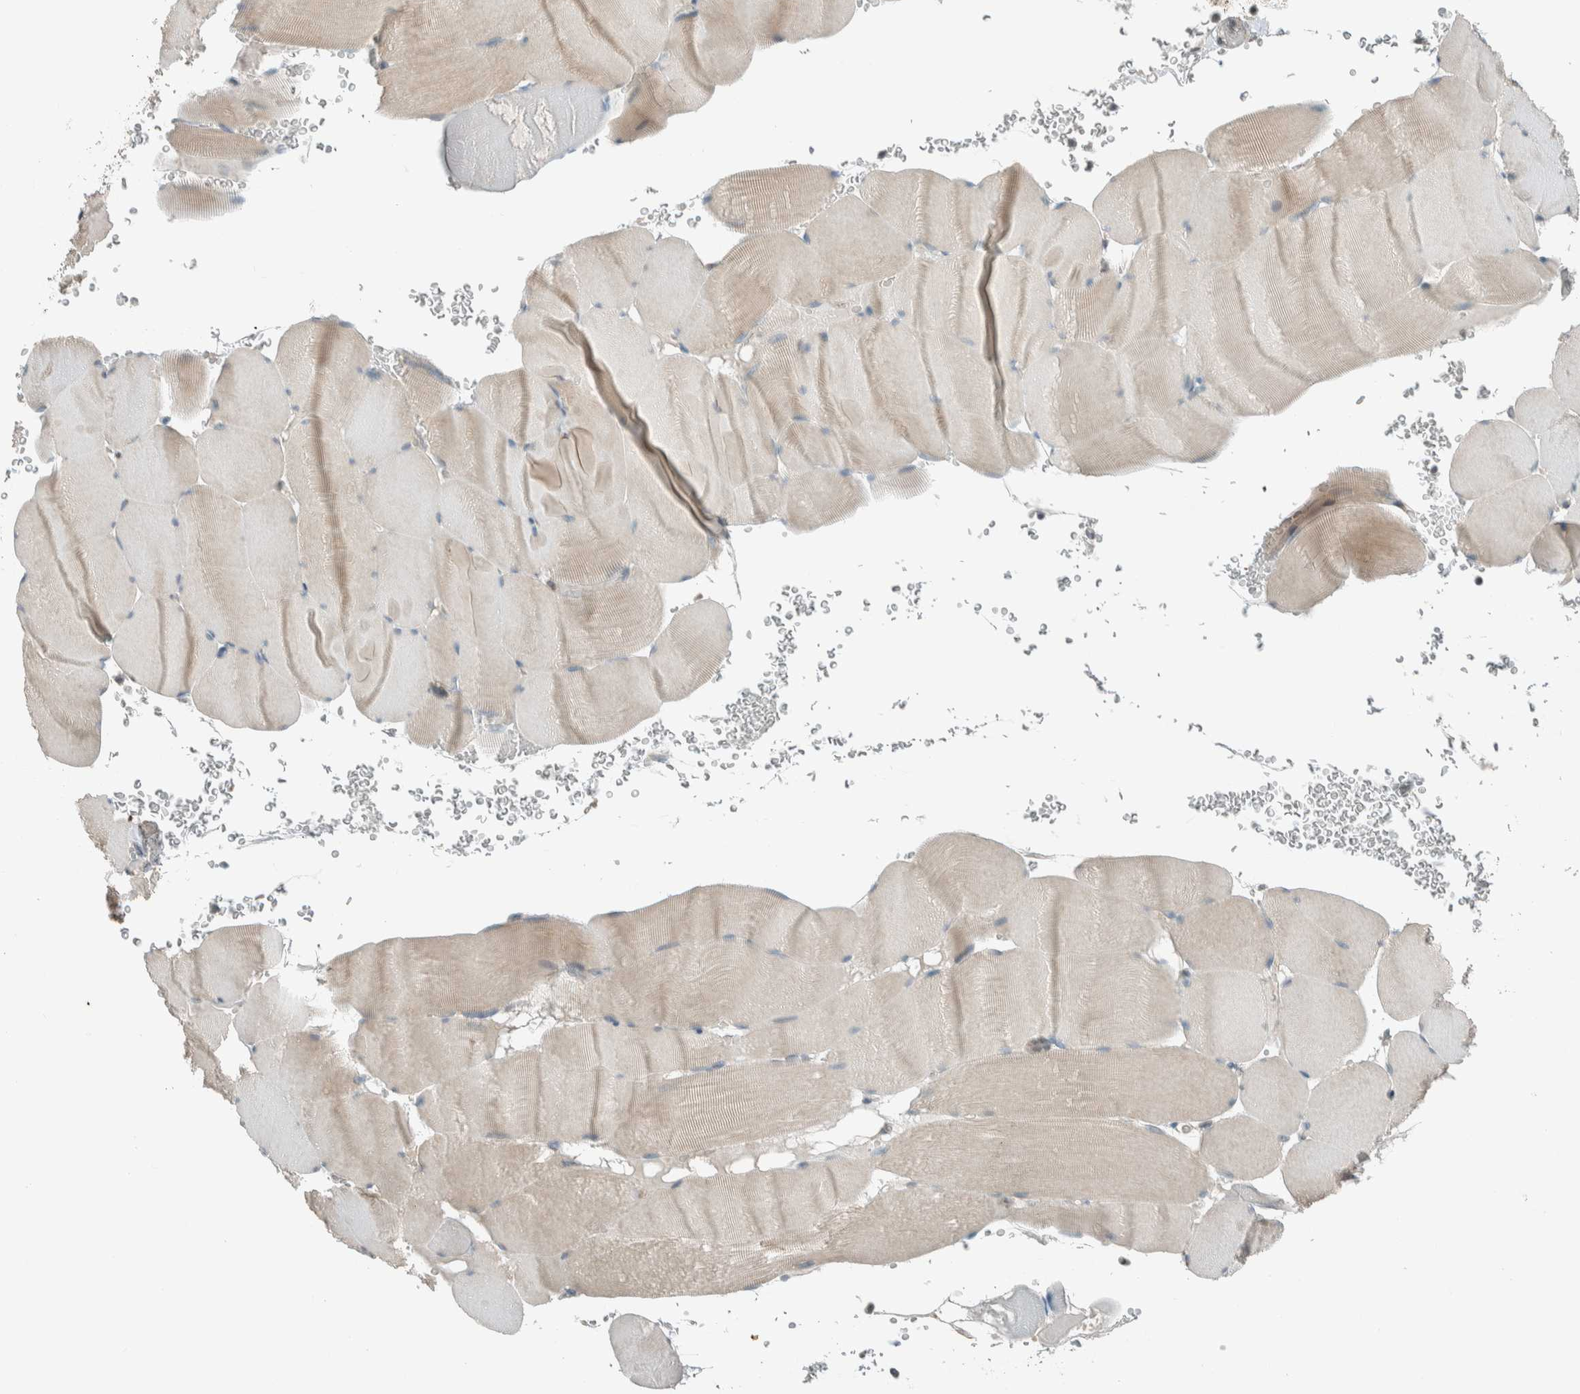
{"staining": {"intensity": "weak", "quantity": ">75%", "location": "cytoplasmic/membranous"}, "tissue": "skeletal muscle", "cell_type": "Myocytes", "image_type": "normal", "snomed": [{"axis": "morphology", "description": "Normal tissue, NOS"}, {"axis": "topography", "description": "Skeletal muscle"}], "caption": "Protein expression analysis of normal human skeletal muscle reveals weak cytoplasmic/membranous expression in approximately >75% of myocytes. The staining was performed using DAB (3,3'-diaminobenzidine), with brown indicating positive protein expression. Nuclei are stained blue with hematoxylin.", "gene": "SEL1L", "patient": {"sex": "male", "age": 62}}